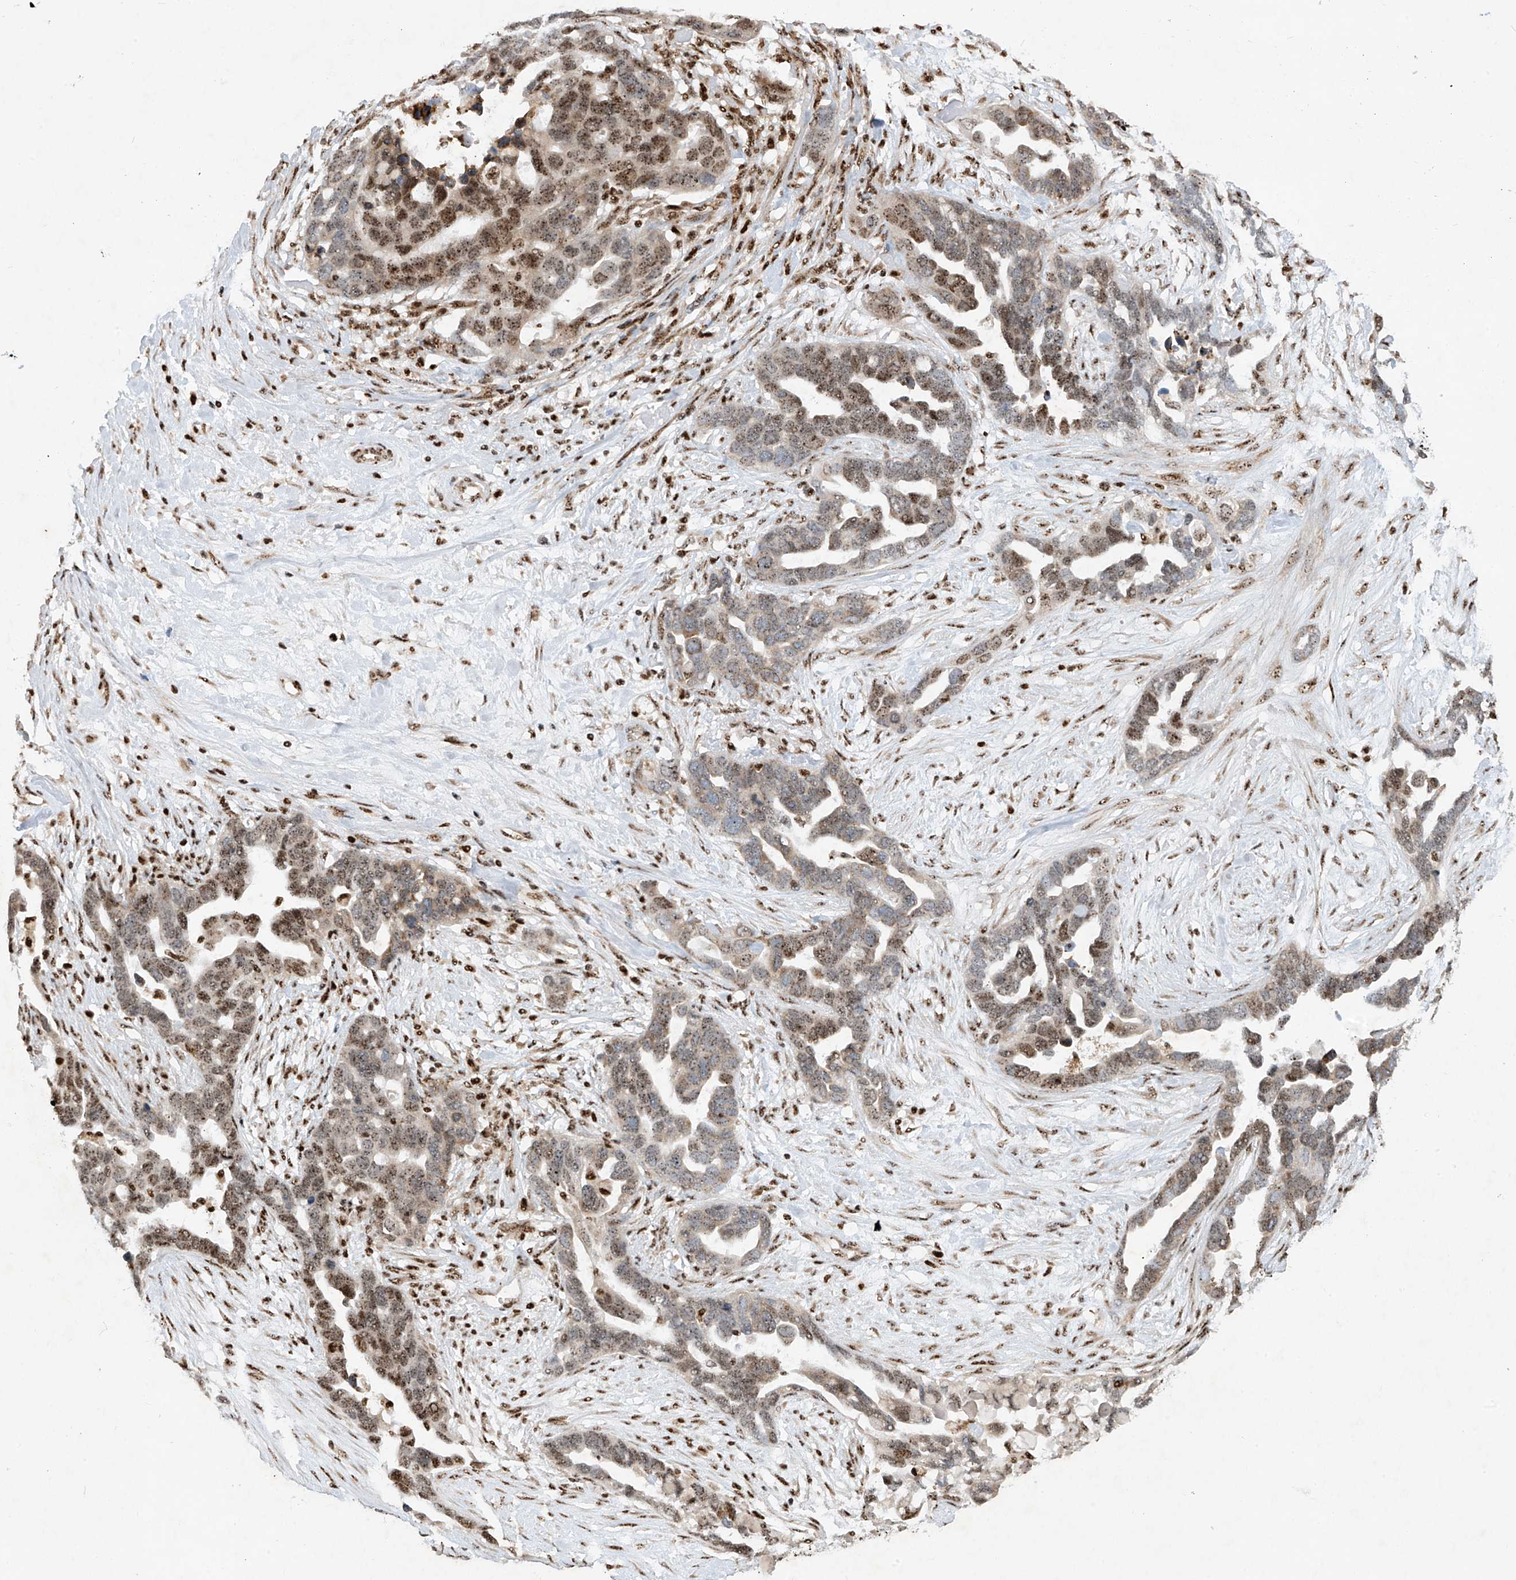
{"staining": {"intensity": "moderate", "quantity": ">75%", "location": "nuclear"}, "tissue": "ovarian cancer", "cell_type": "Tumor cells", "image_type": "cancer", "snomed": [{"axis": "morphology", "description": "Cystadenocarcinoma, serous, NOS"}, {"axis": "topography", "description": "Ovary"}], "caption": "Immunohistochemistry (IHC) staining of ovarian serous cystadenocarcinoma, which shows medium levels of moderate nuclear staining in about >75% of tumor cells indicating moderate nuclear protein expression. The staining was performed using DAB (3,3'-diaminobenzidine) (brown) for protein detection and nuclei were counterstained in hematoxylin (blue).", "gene": "ZBTB8A", "patient": {"sex": "female", "age": 54}}